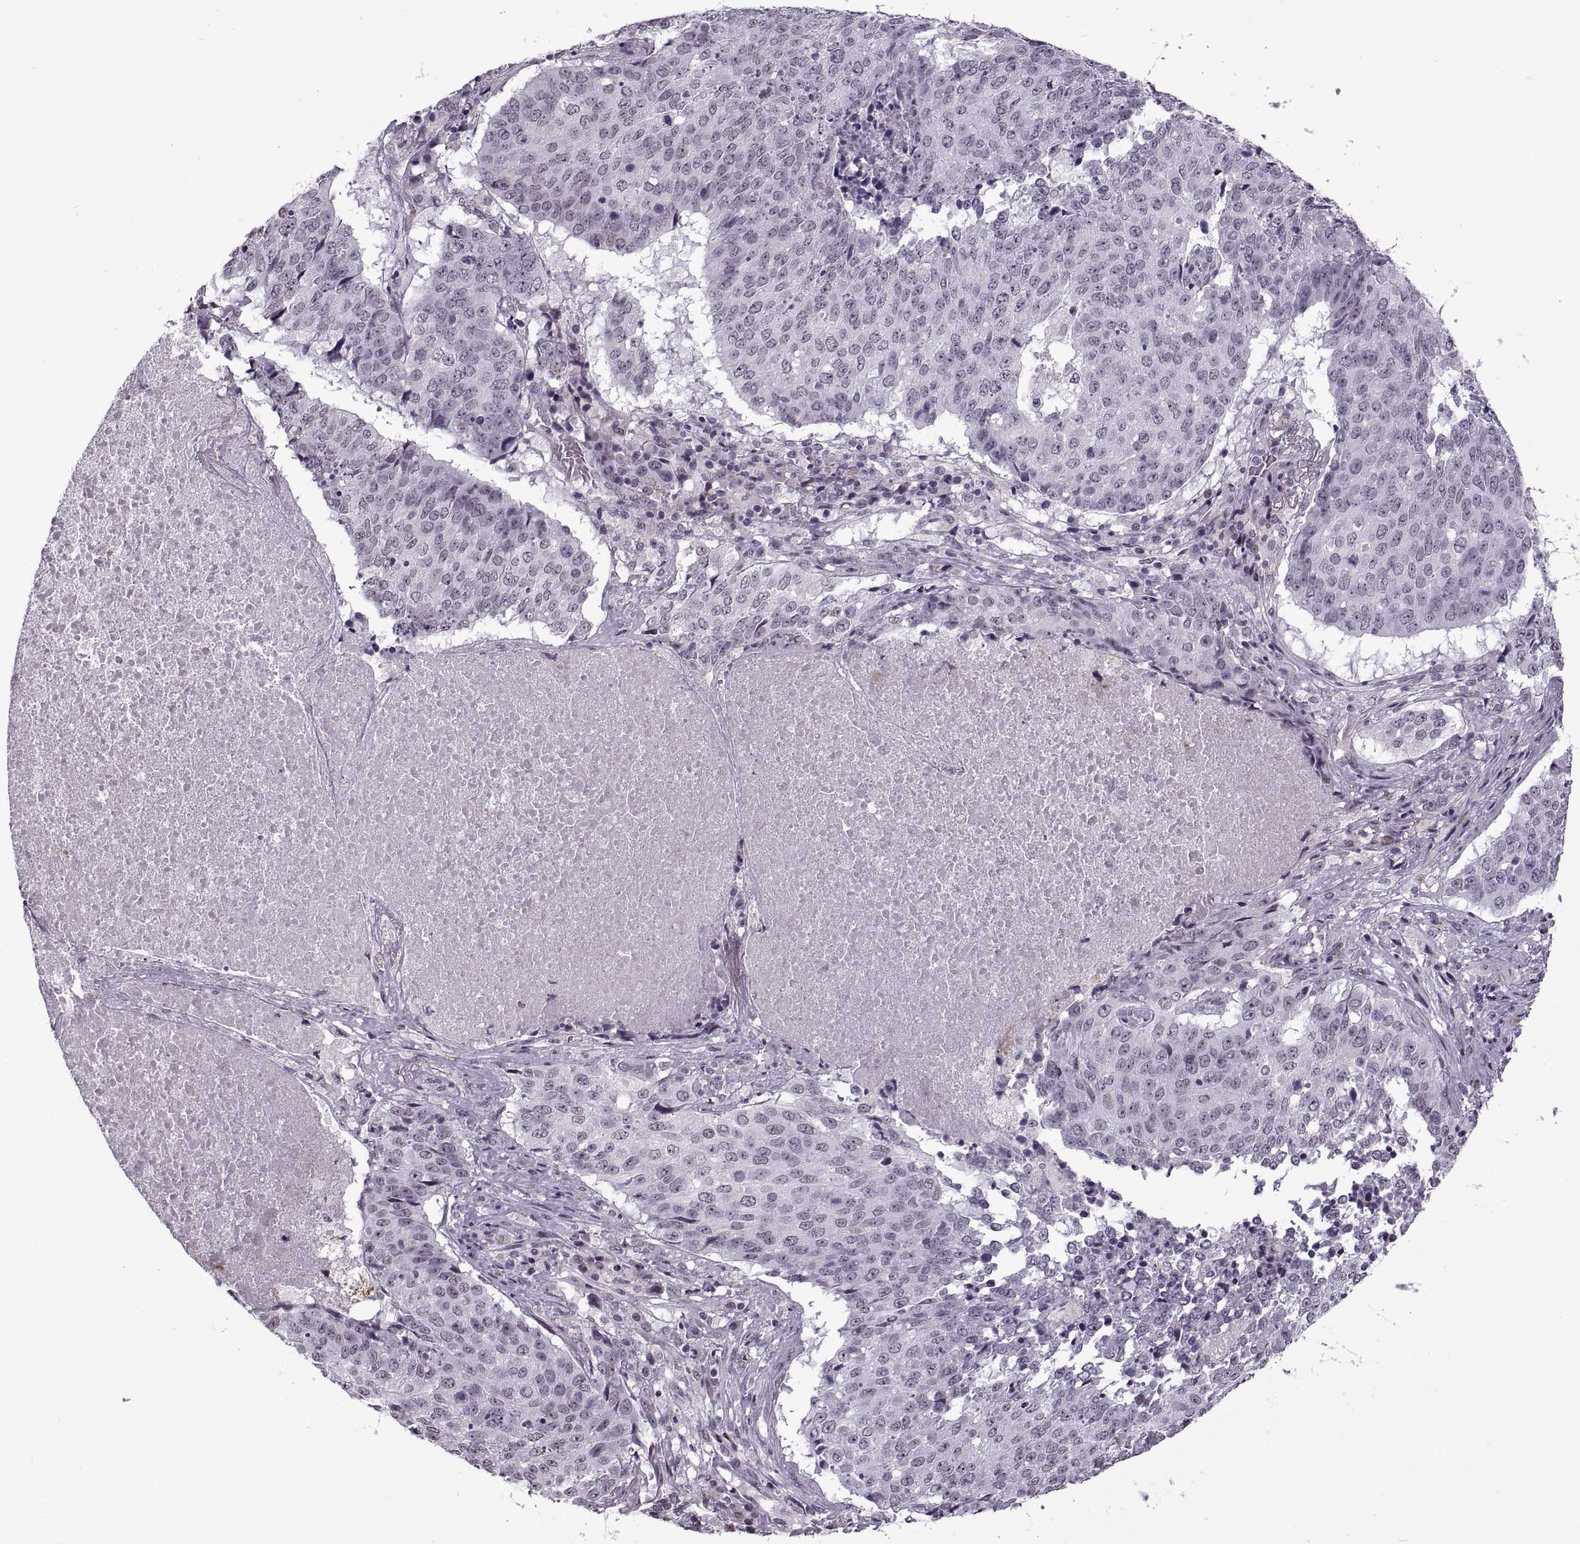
{"staining": {"intensity": "negative", "quantity": "none", "location": "none"}, "tissue": "lung cancer", "cell_type": "Tumor cells", "image_type": "cancer", "snomed": [{"axis": "morphology", "description": "Normal tissue, NOS"}, {"axis": "morphology", "description": "Squamous cell carcinoma, NOS"}, {"axis": "topography", "description": "Bronchus"}, {"axis": "topography", "description": "Lung"}], "caption": "Immunohistochemistry of human lung squamous cell carcinoma shows no expression in tumor cells. (DAB immunohistochemistry (IHC) with hematoxylin counter stain).", "gene": "PRSS37", "patient": {"sex": "male", "age": 64}}